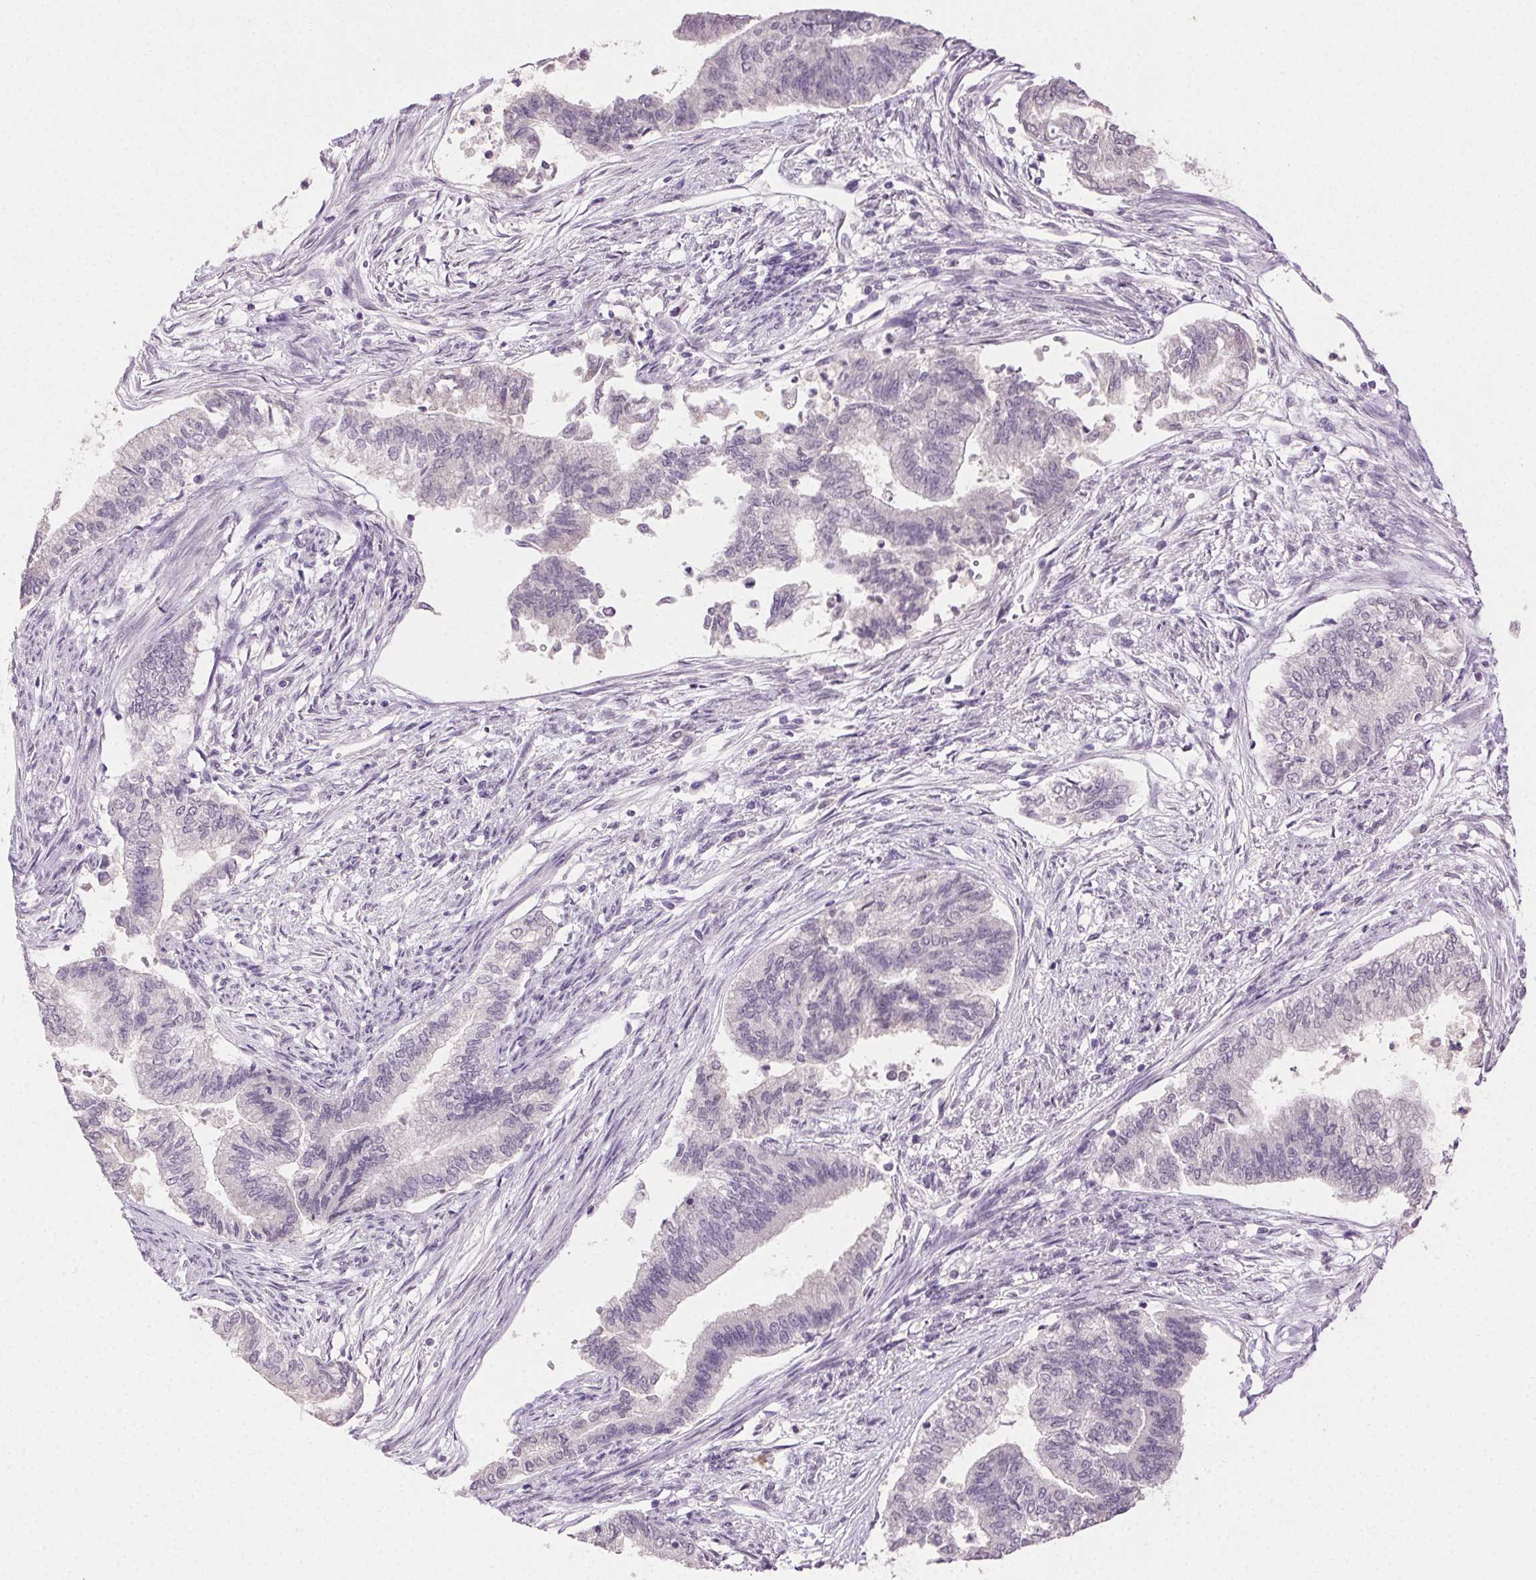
{"staining": {"intensity": "negative", "quantity": "none", "location": "none"}, "tissue": "endometrial cancer", "cell_type": "Tumor cells", "image_type": "cancer", "snomed": [{"axis": "morphology", "description": "Adenocarcinoma, NOS"}, {"axis": "topography", "description": "Endometrium"}], "caption": "Tumor cells are negative for protein expression in human endometrial cancer (adenocarcinoma).", "gene": "CLDN10", "patient": {"sex": "female", "age": 65}}